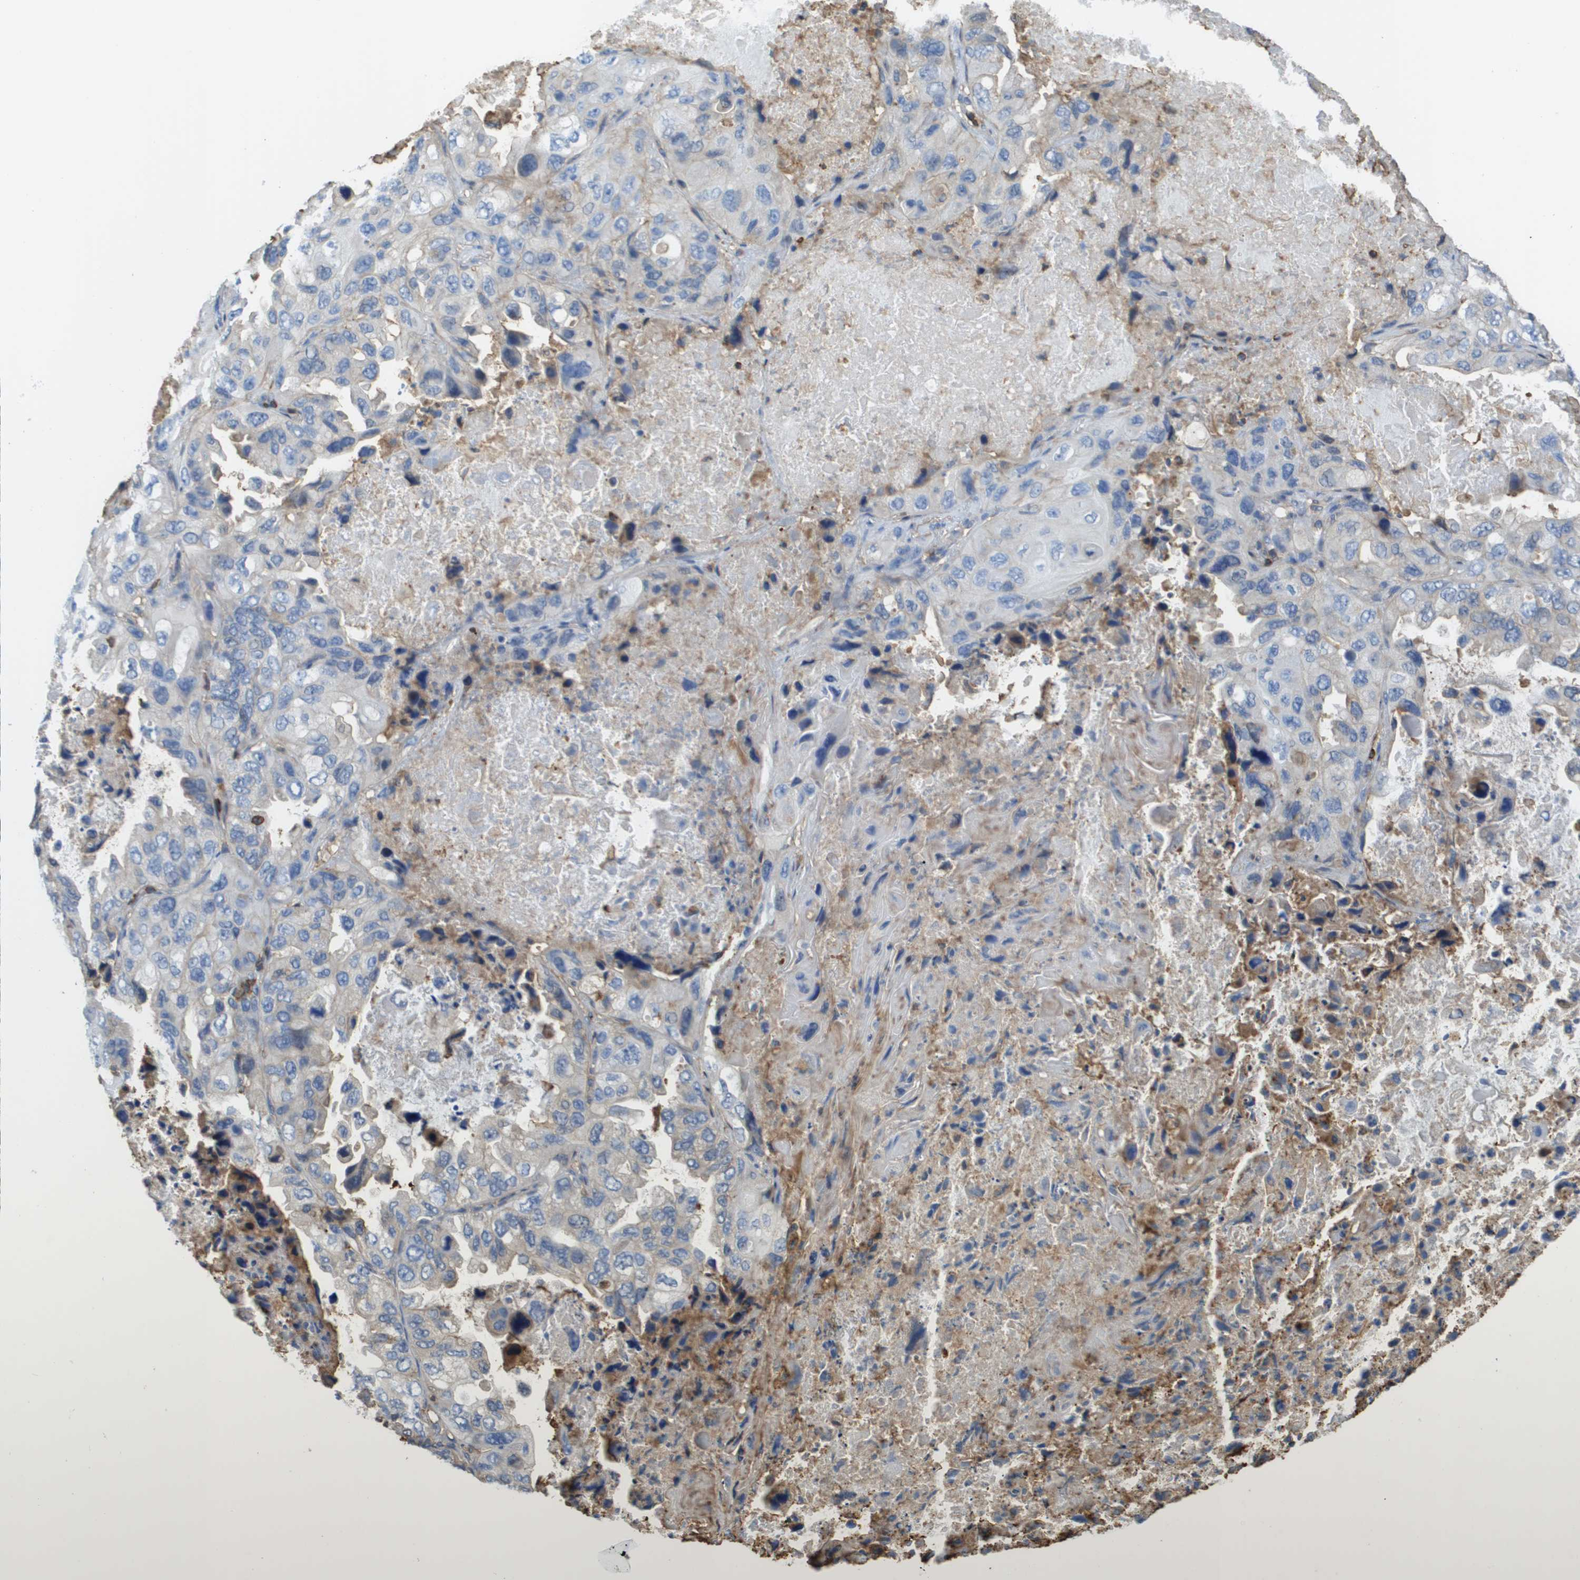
{"staining": {"intensity": "negative", "quantity": "none", "location": "none"}, "tissue": "lung cancer", "cell_type": "Tumor cells", "image_type": "cancer", "snomed": [{"axis": "morphology", "description": "Squamous cell carcinoma, NOS"}, {"axis": "topography", "description": "Lung"}], "caption": "Protein analysis of lung cancer shows no significant staining in tumor cells.", "gene": "PASK", "patient": {"sex": "female", "age": 73}}